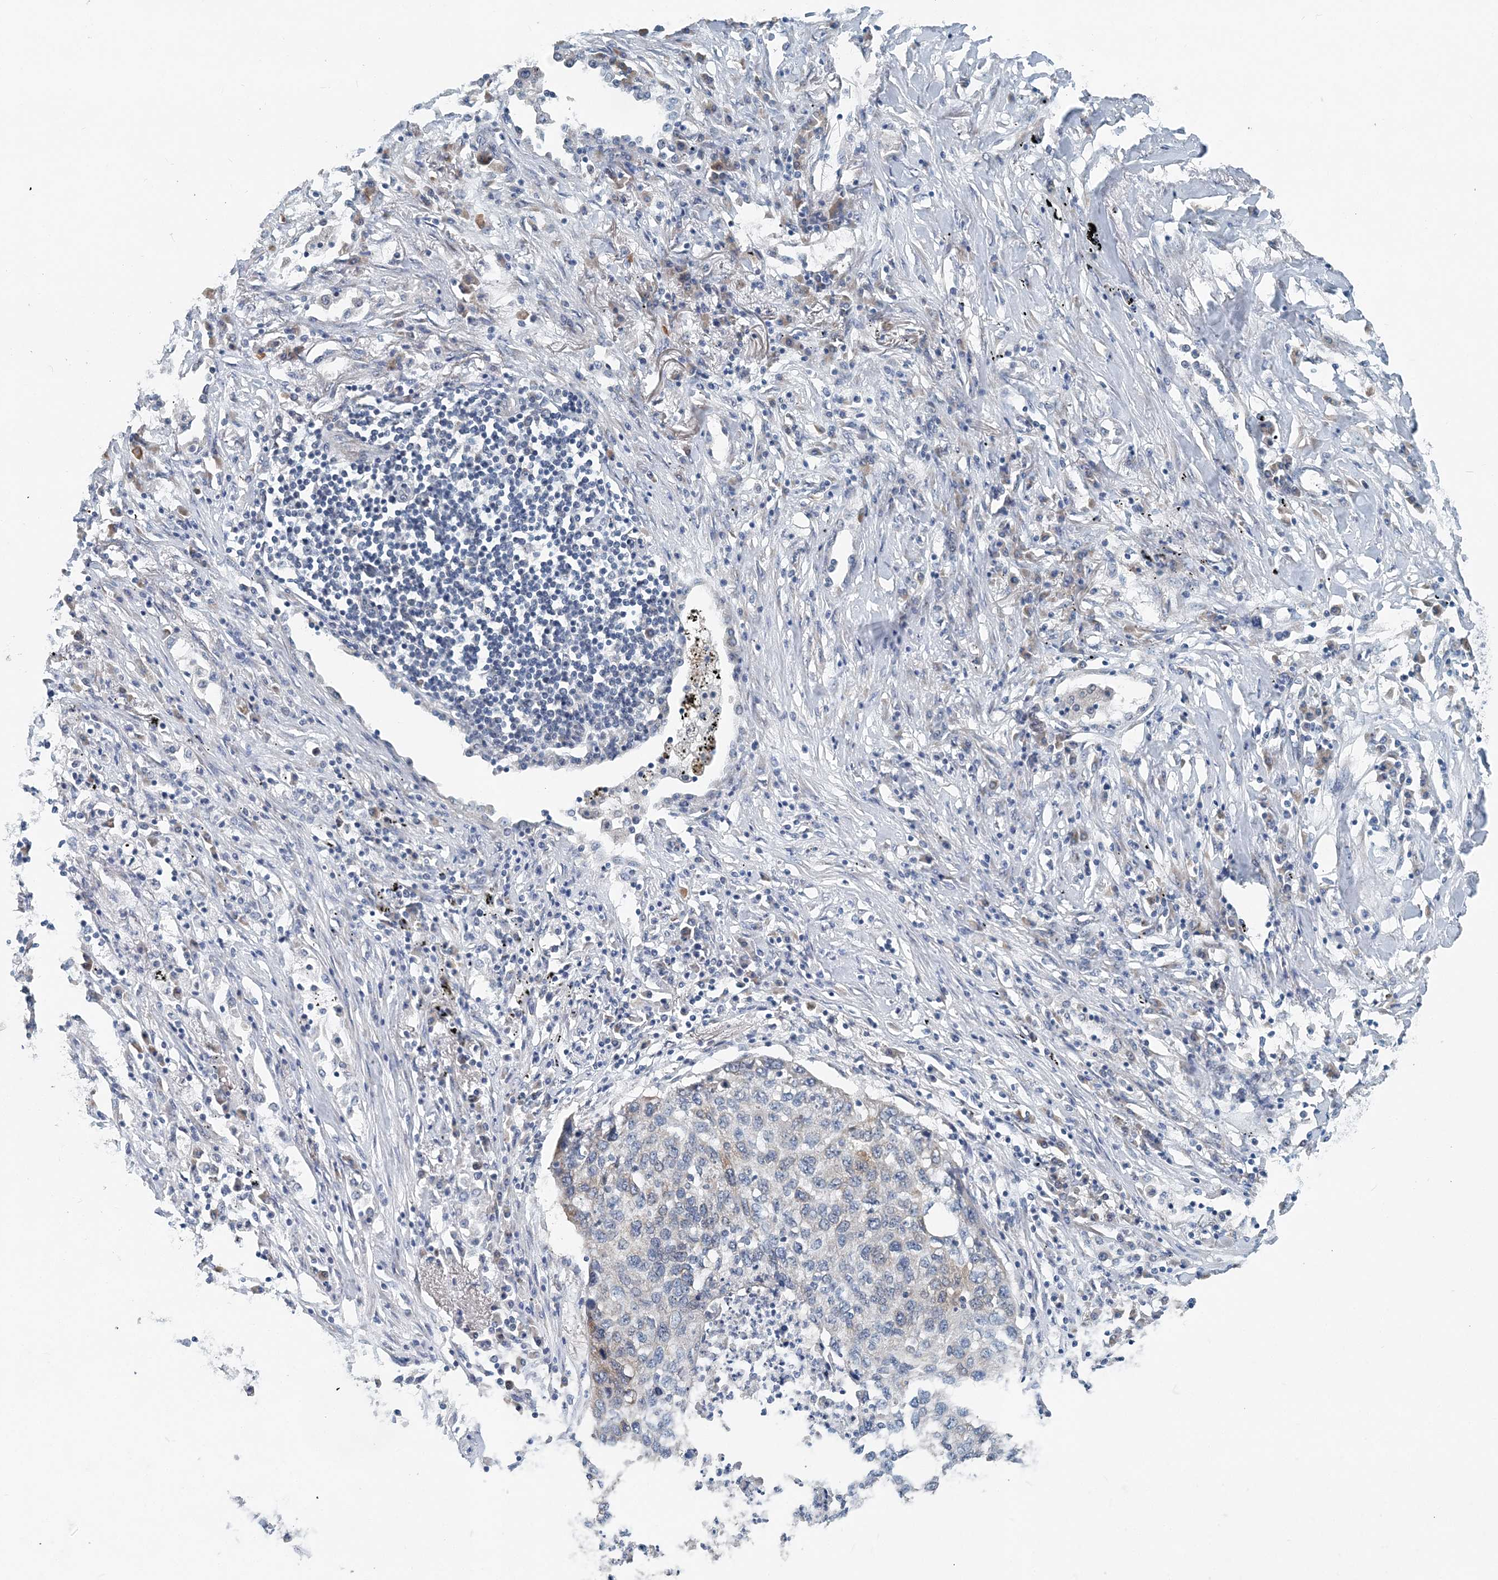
{"staining": {"intensity": "weak", "quantity": "<25%", "location": "cytoplasmic/membranous"}, "tissue": "lung cancer", "cell_type": "Tumor cells", "image_type": "cancer", "snomed": [{"axis": "morphology", "description": "Squamous cell carcinoma, NOS"}, {"axis": "topography", "description": "Lung"}], "caption": "This is an immunohistochemistry (IHC) histopathology image of human lung cancer. There is no positivity in tumor cells.", "gene": "EEF1A2", "patient": {"sex": "female", "age": 63}}